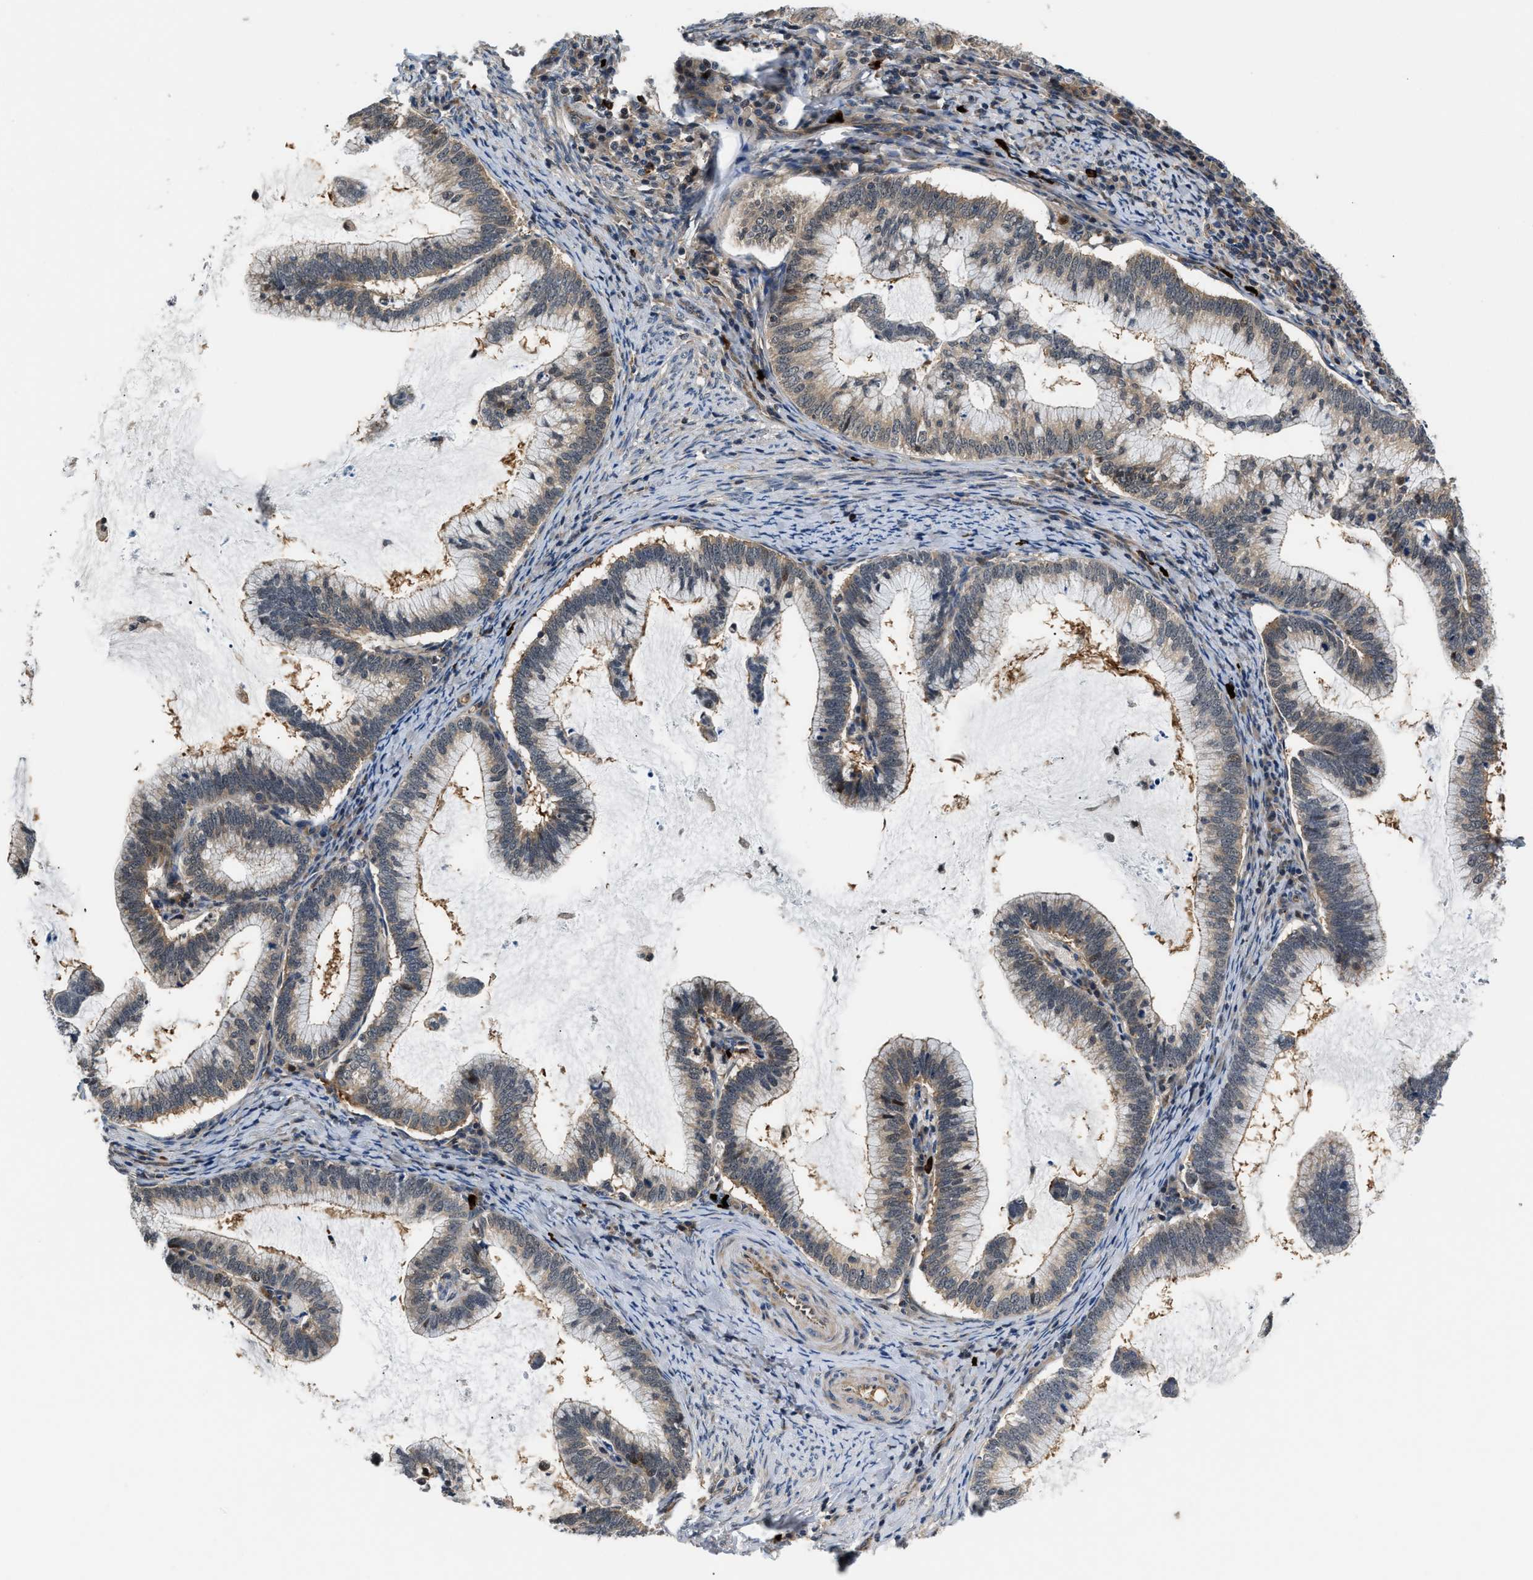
{"staining": {"intensity": "weak", "quantity": "<25%", "location": "cytoplasmic/membranous"}, "tissue": "cervical cancer", "cell_type": "Tumor cells", "image_type": "cancer", "snomed": [{"axis": "morphology", "description": "Adenocarcinoma, NOS"}, {"axis": "topography", "description": "Cervix"}], "caption": "A photomicrograph of human cervical cancer is negative for staining in tumor cells. The staining is performed using DAB brown chromogen with nuclei counter-stained in using hematoxylin.", "gene": "TUT7", "patient": {"sex": "female", "age": 36}}